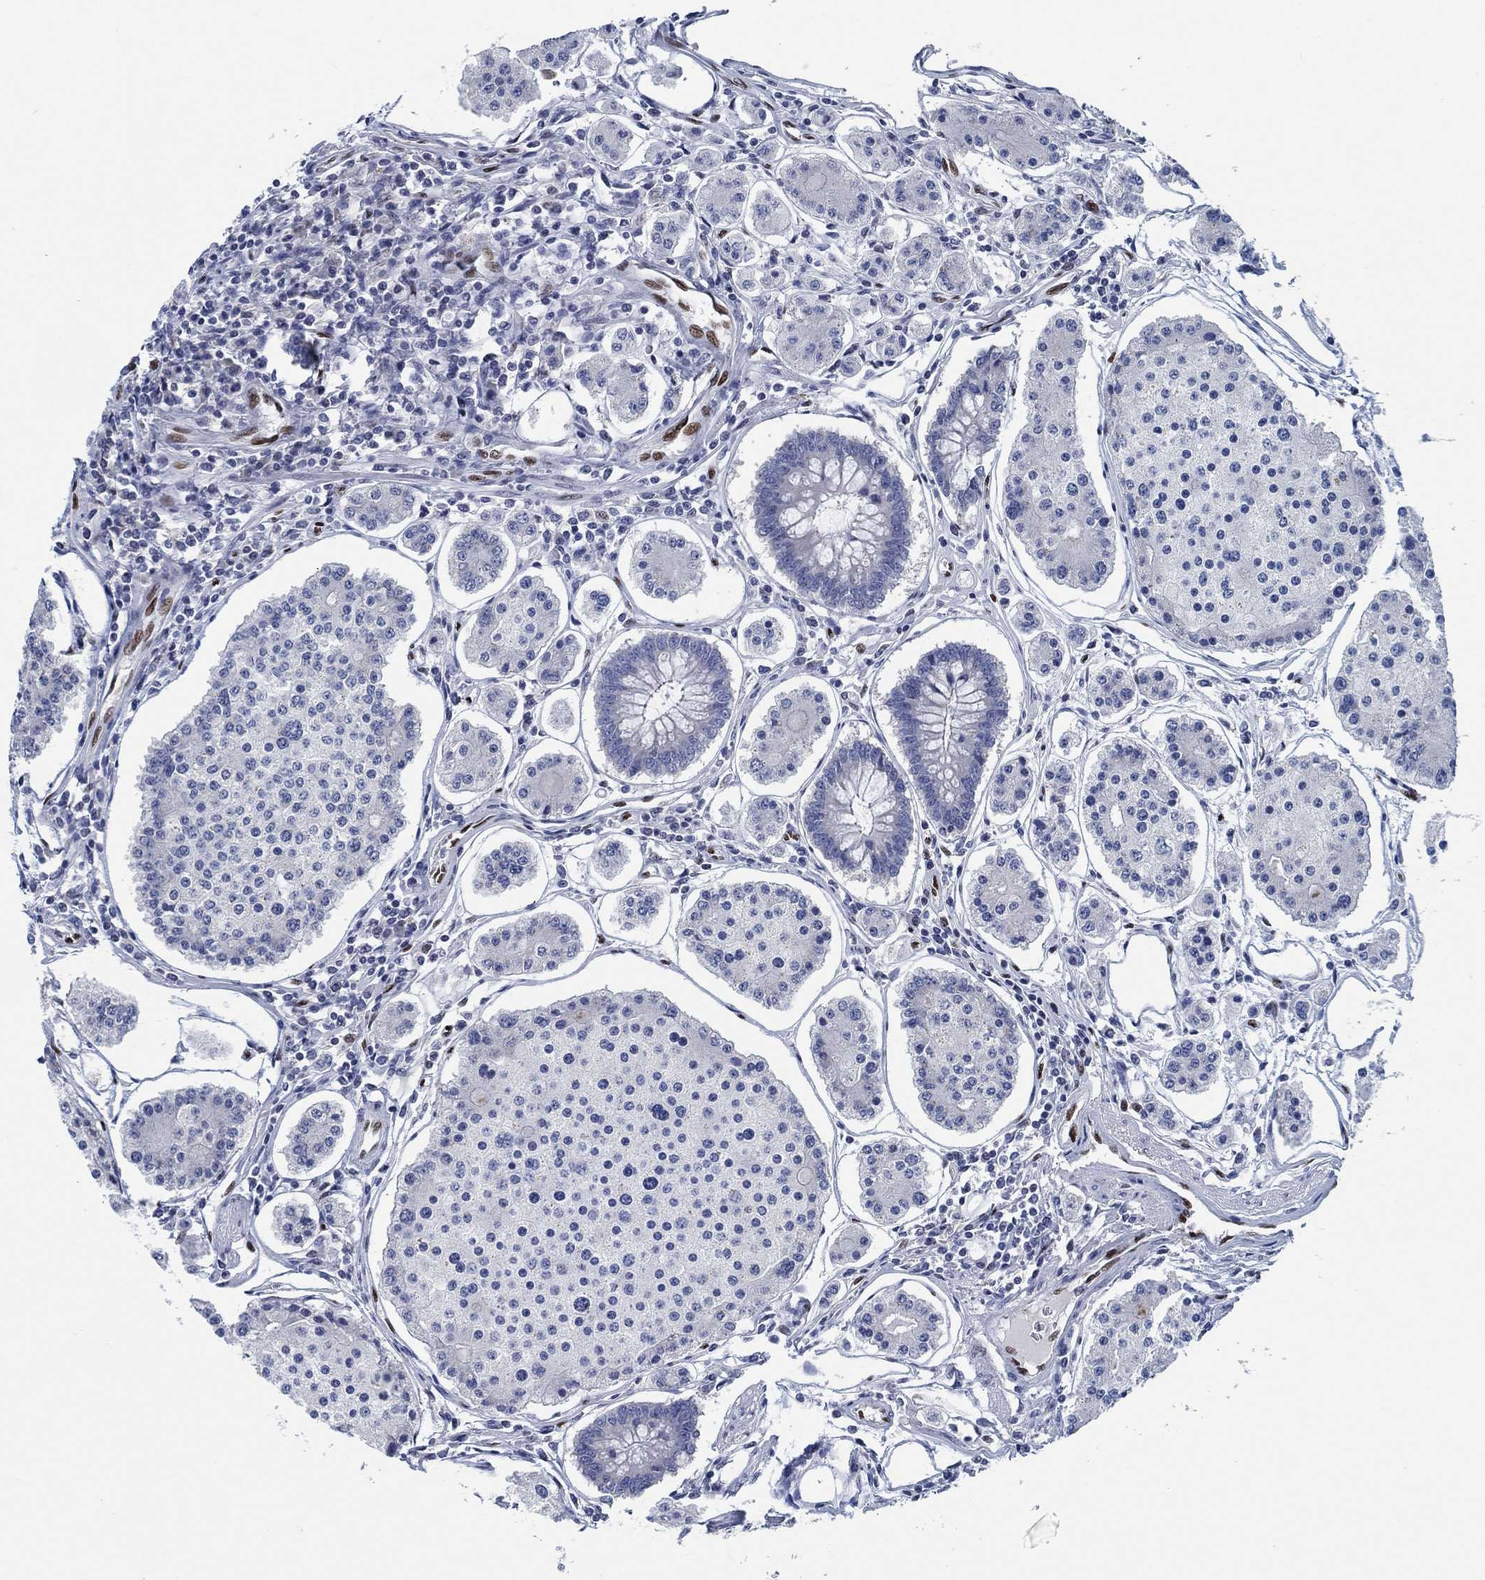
{"staining": {"intensity": "negative", "quantity": "none", "location": "none"}, "tissue": "carcinoid", "cell_type": "Tumor cells", "image_type": "cancer", "snomed": [{"axis": "morphology", "description": "Carcinoid, malignant, NOS"}, {"axis": "topography", "description": "Small intestine"}], "caption": "A micrograph of human malignant carcinoid is negative for staining in tumor cells.", "gene": "ZEB1", "patient": {"sex": "female", "age": 65}}